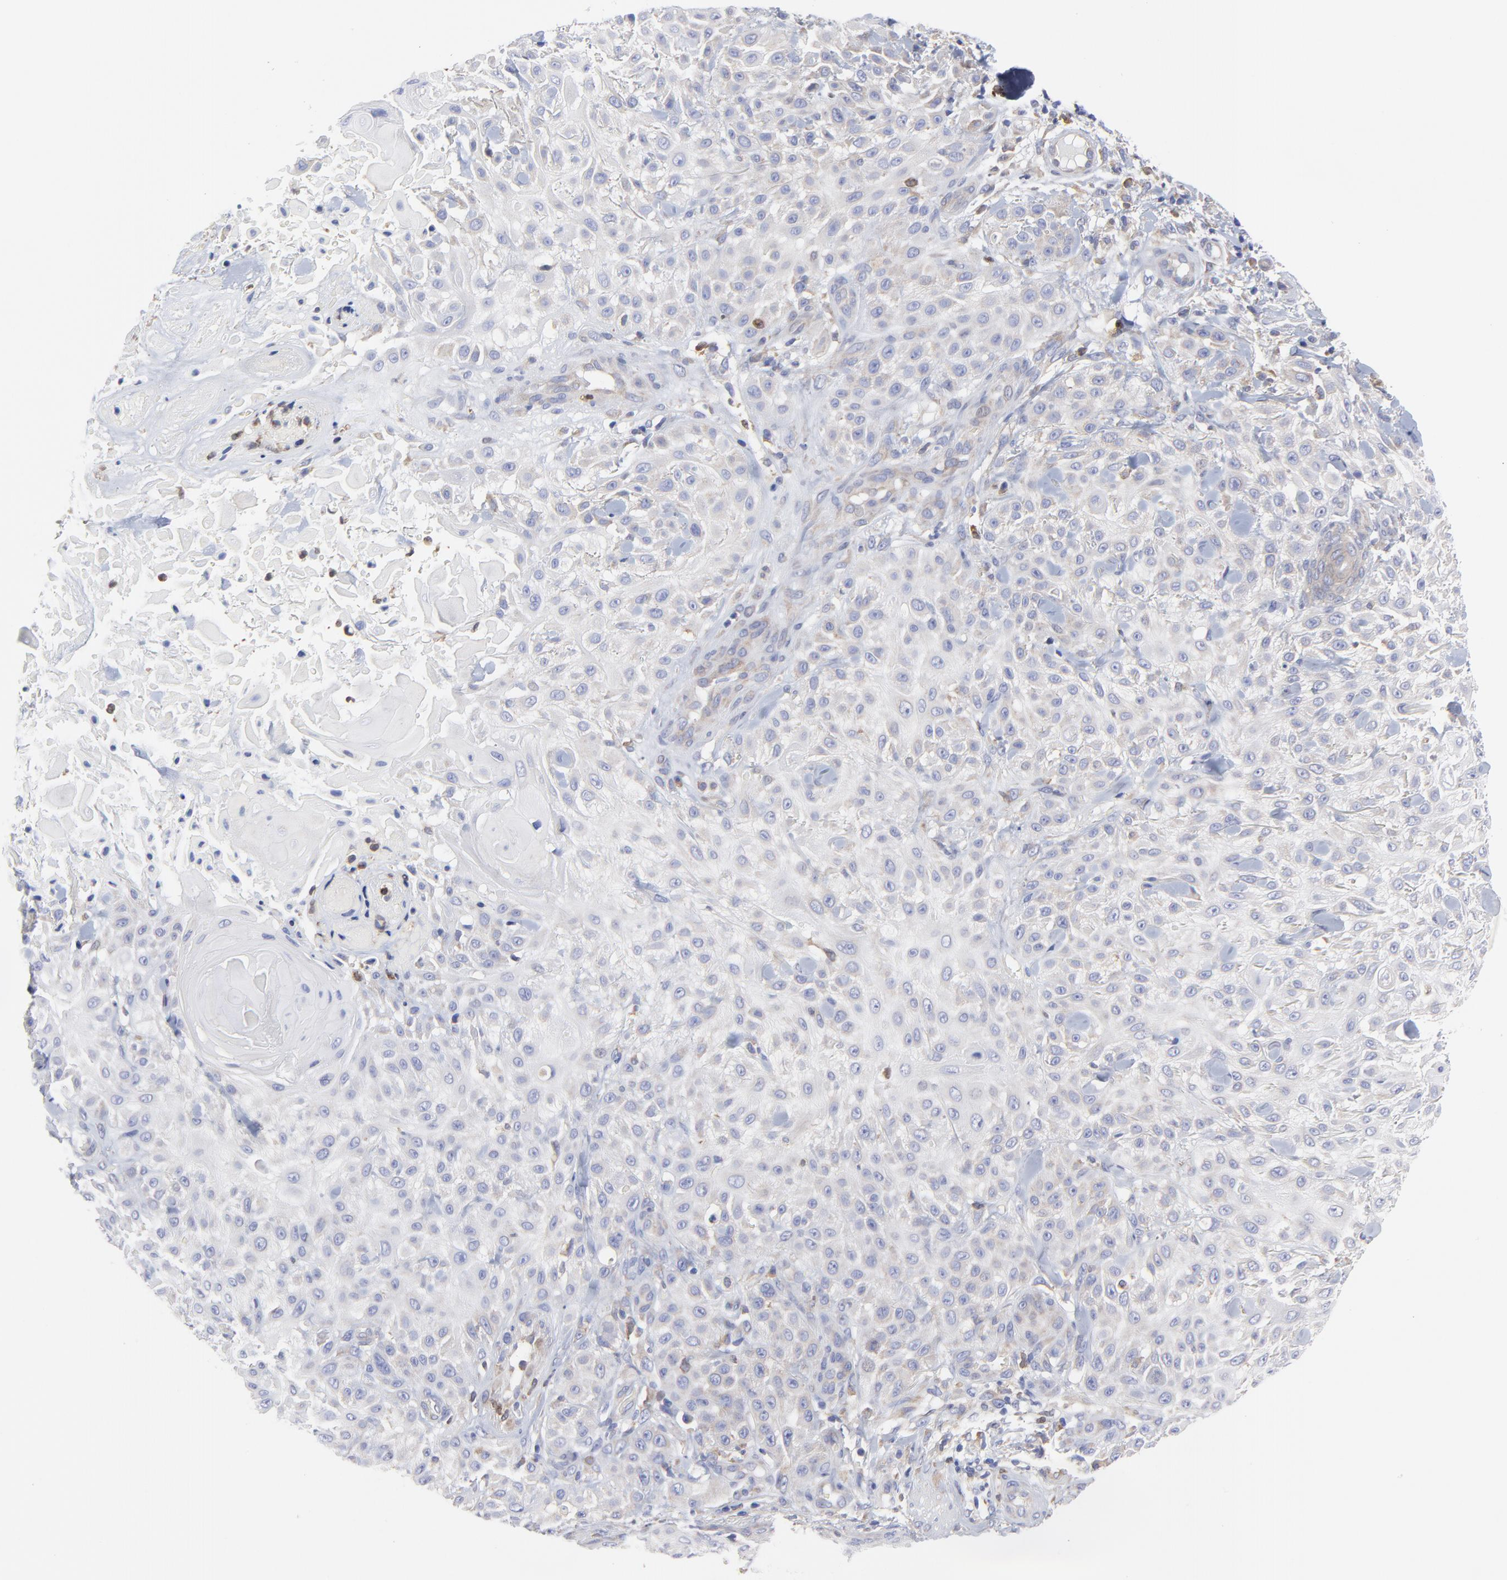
{"staining": {"intensity": "weak", "quantity": "<25%", "location": "cytoplasmic/membranous"}, "tissue": "skin cancer", "cell_type": "Tumor cells", "image_type": "cancer", "snomed": [{"axis": "morphology", "description": "Squamous cell carcinoma, NOS"}, {"axis": "topography", "description": "Skin"}], "caption": "Immunohistochemistry image of neoplastic tissue: squamous cell carcinoma (skin) stained with DAB (3,3'-diaminobenzidine) reveals no significant protein expression in tumor cells.", "gene": "MOSPD2", "patient": {"sex": "female", "age": 42}}